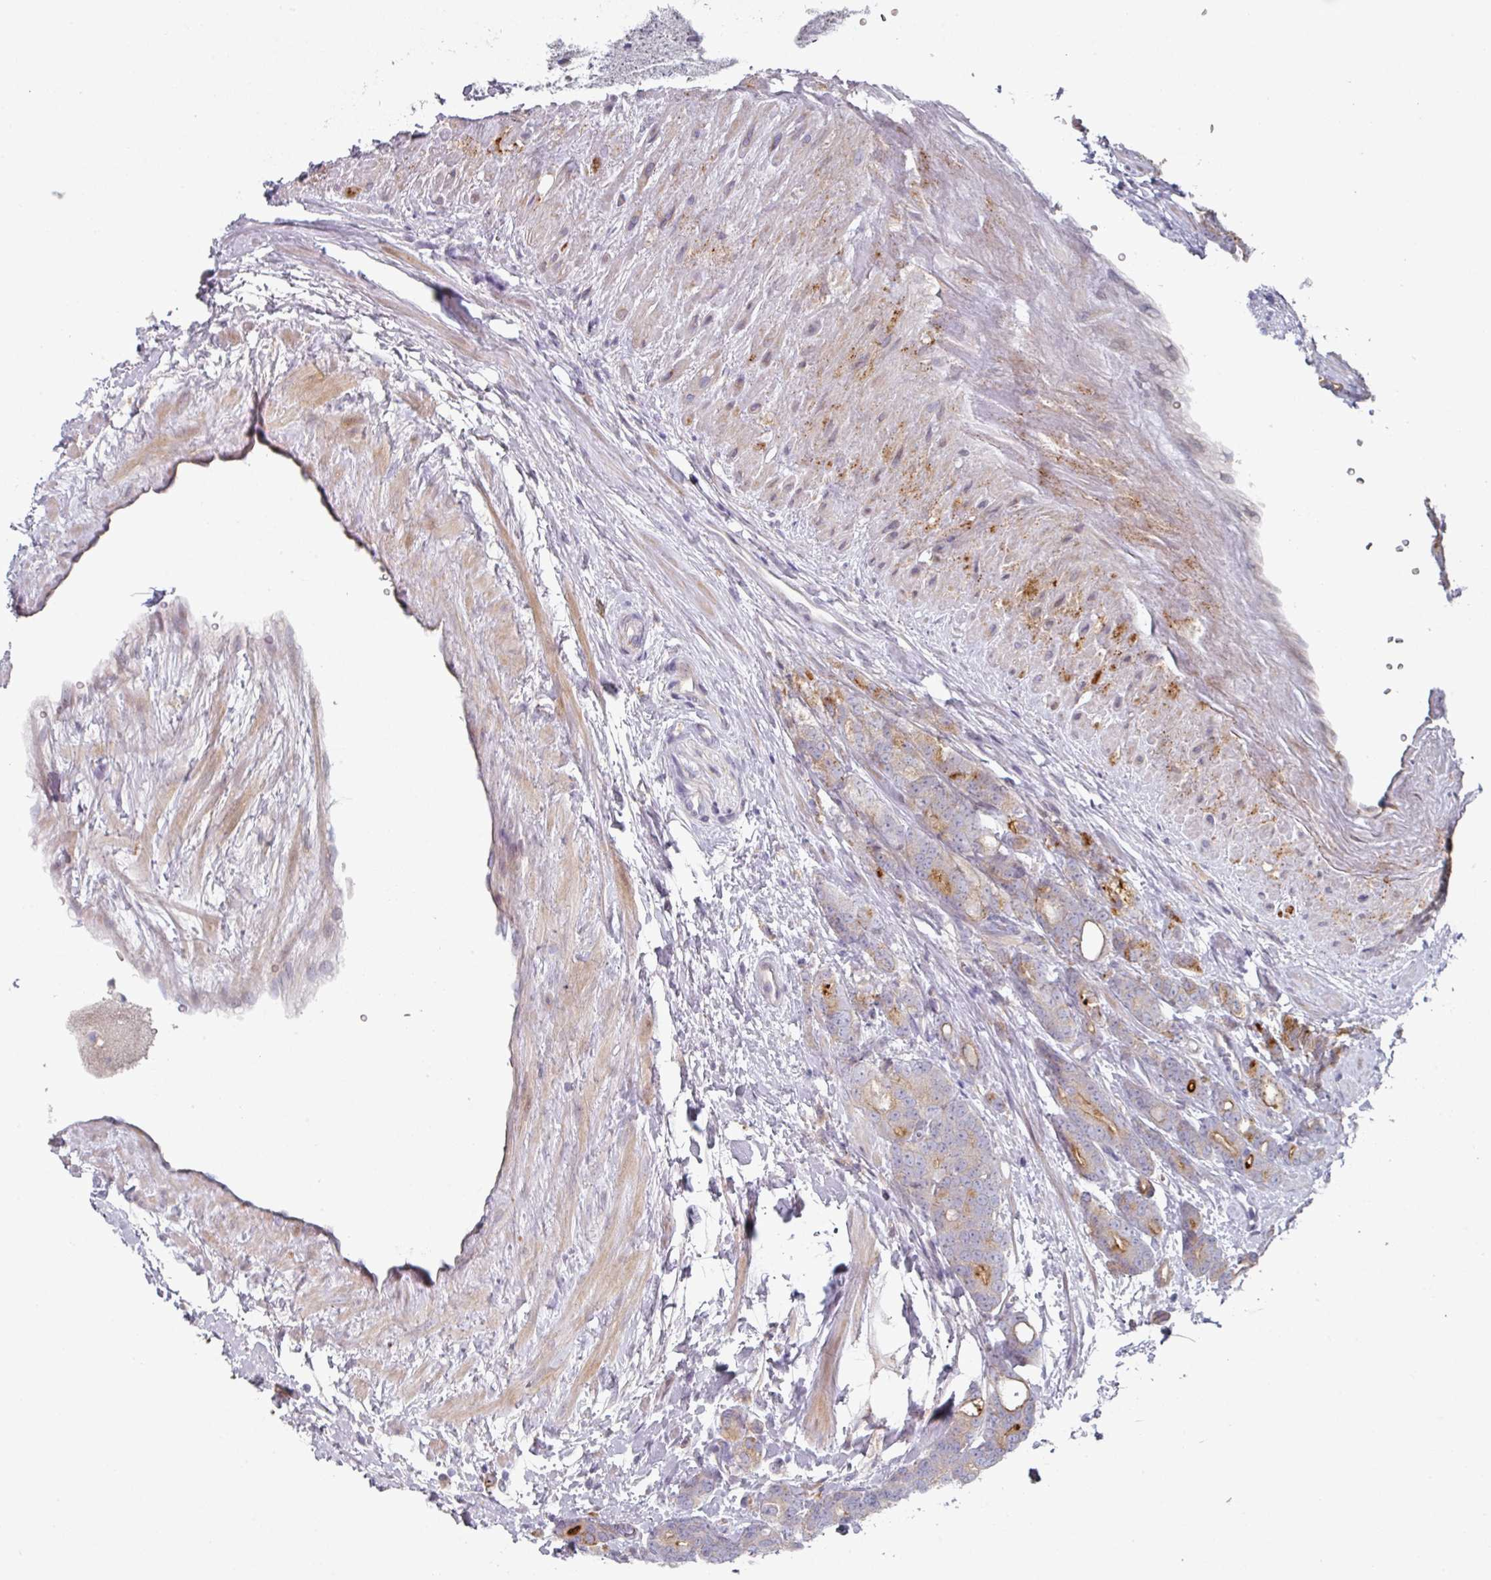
{"staining": {"intensity": "moderate", "quantity": "<25%", "location": "cytoplasmic/membranous"}, "tissue": "prostate cancer", "cell_type": "Tumor cells", "image_type": "cancer", "snomed": [{"axis": "morphology", "description": "Adenocarcinoma, High grade"}, {"axis": "topography", "description": "Prostate"}], "caption": "This is an image of IHC staining of high-grade adenocarcinoma (prostate), which shows moderate expression in the cytoplasmic/membranous of tumor cells.", "gene": "WSB2", "patient": {"sex": "male", "age": 62}}